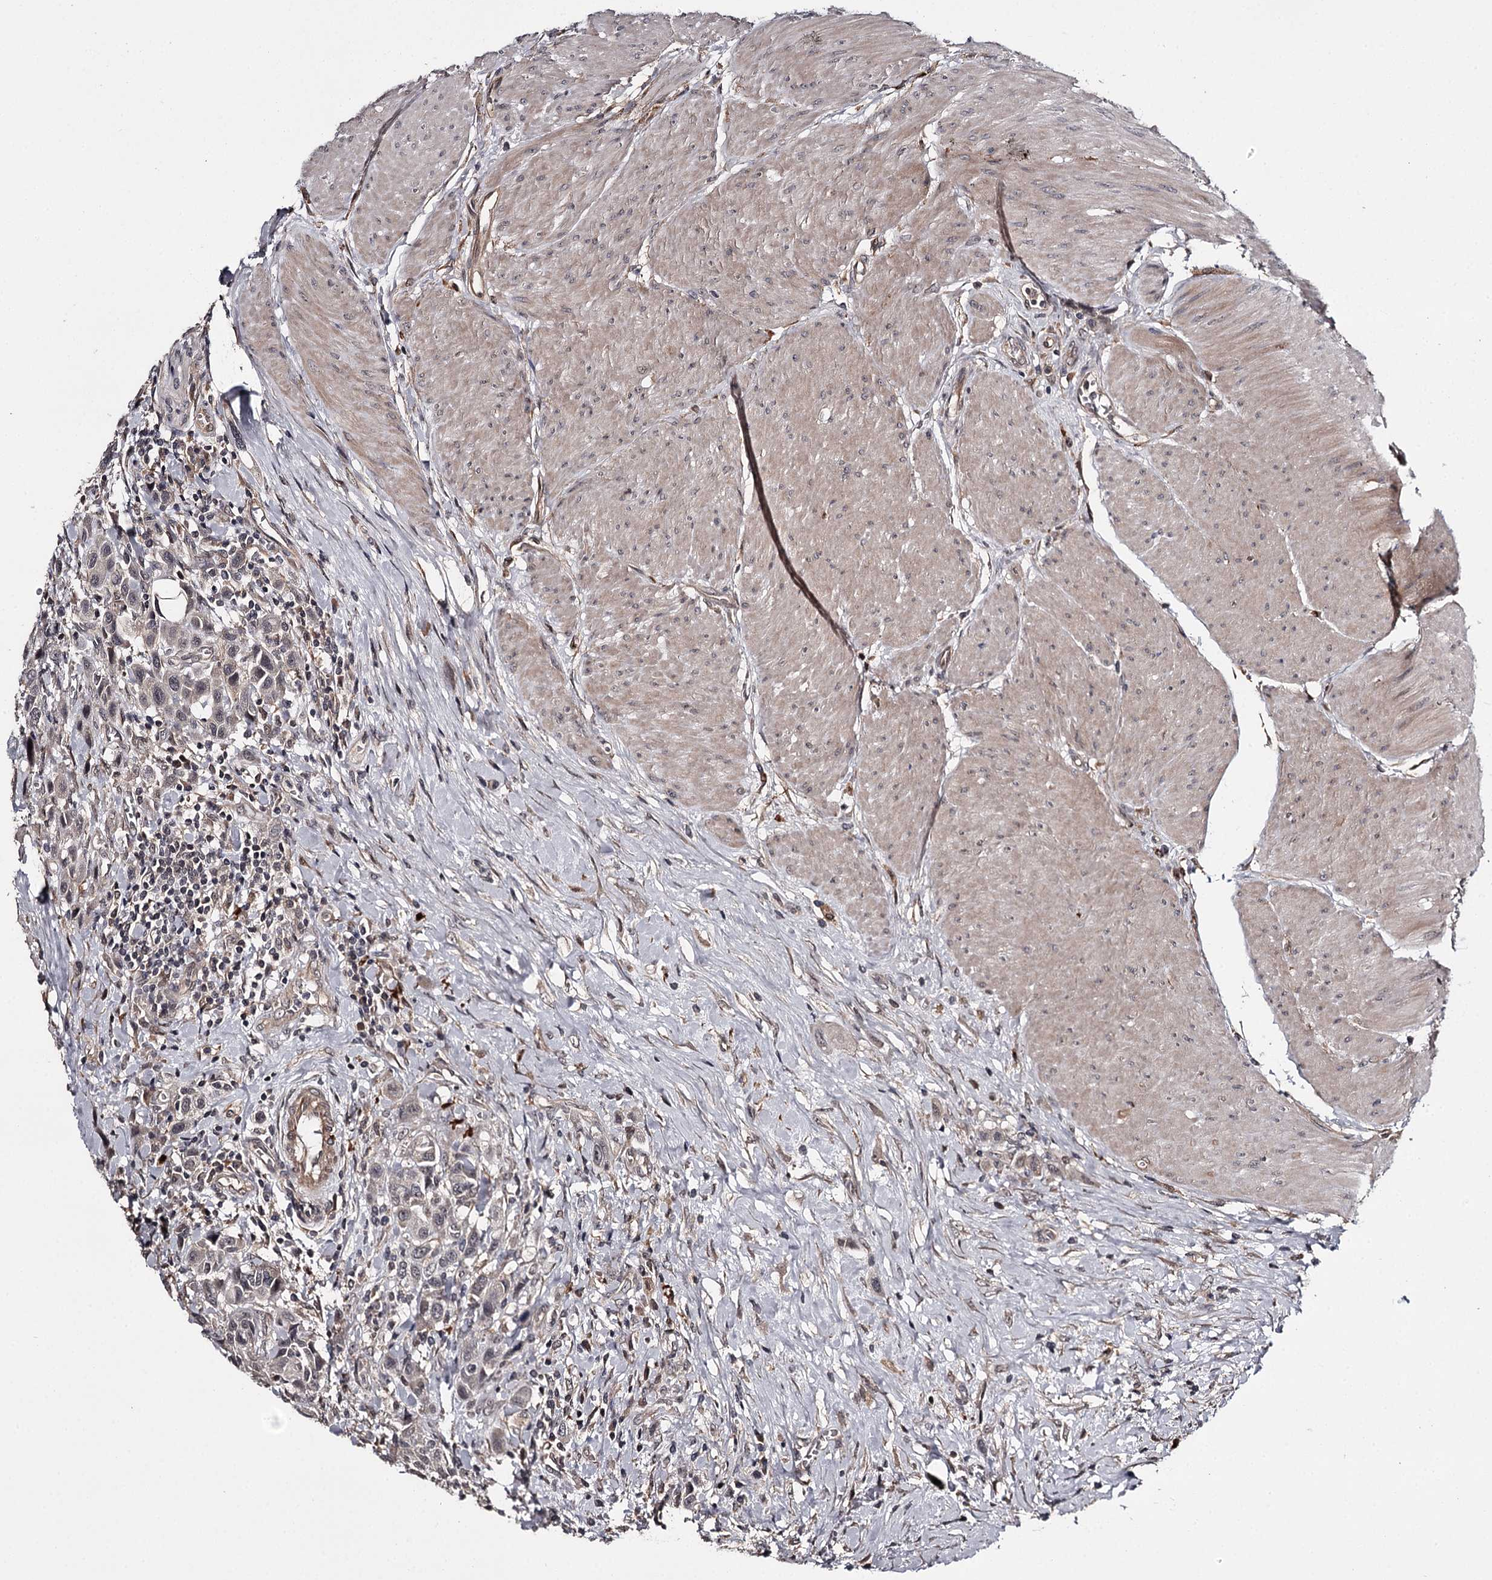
{"staining": {"intensity": "negative", "quantity": "none", "location": "none"}, "tissue": "urothelial cancer", "cell_type": "Tumor cells", "image_type": "cancer", "snomed": [{"axis": "morphology", "description": "Urothelial carcinoma, High grade"}, {"axis": "topography", "description": "Urinary bladder"}], "caption": "Tumor cells are negative for protein expression in human urothelial cancer.", "gene": "CWF19L2", "patient": {"sex": "male", "age": 50}}